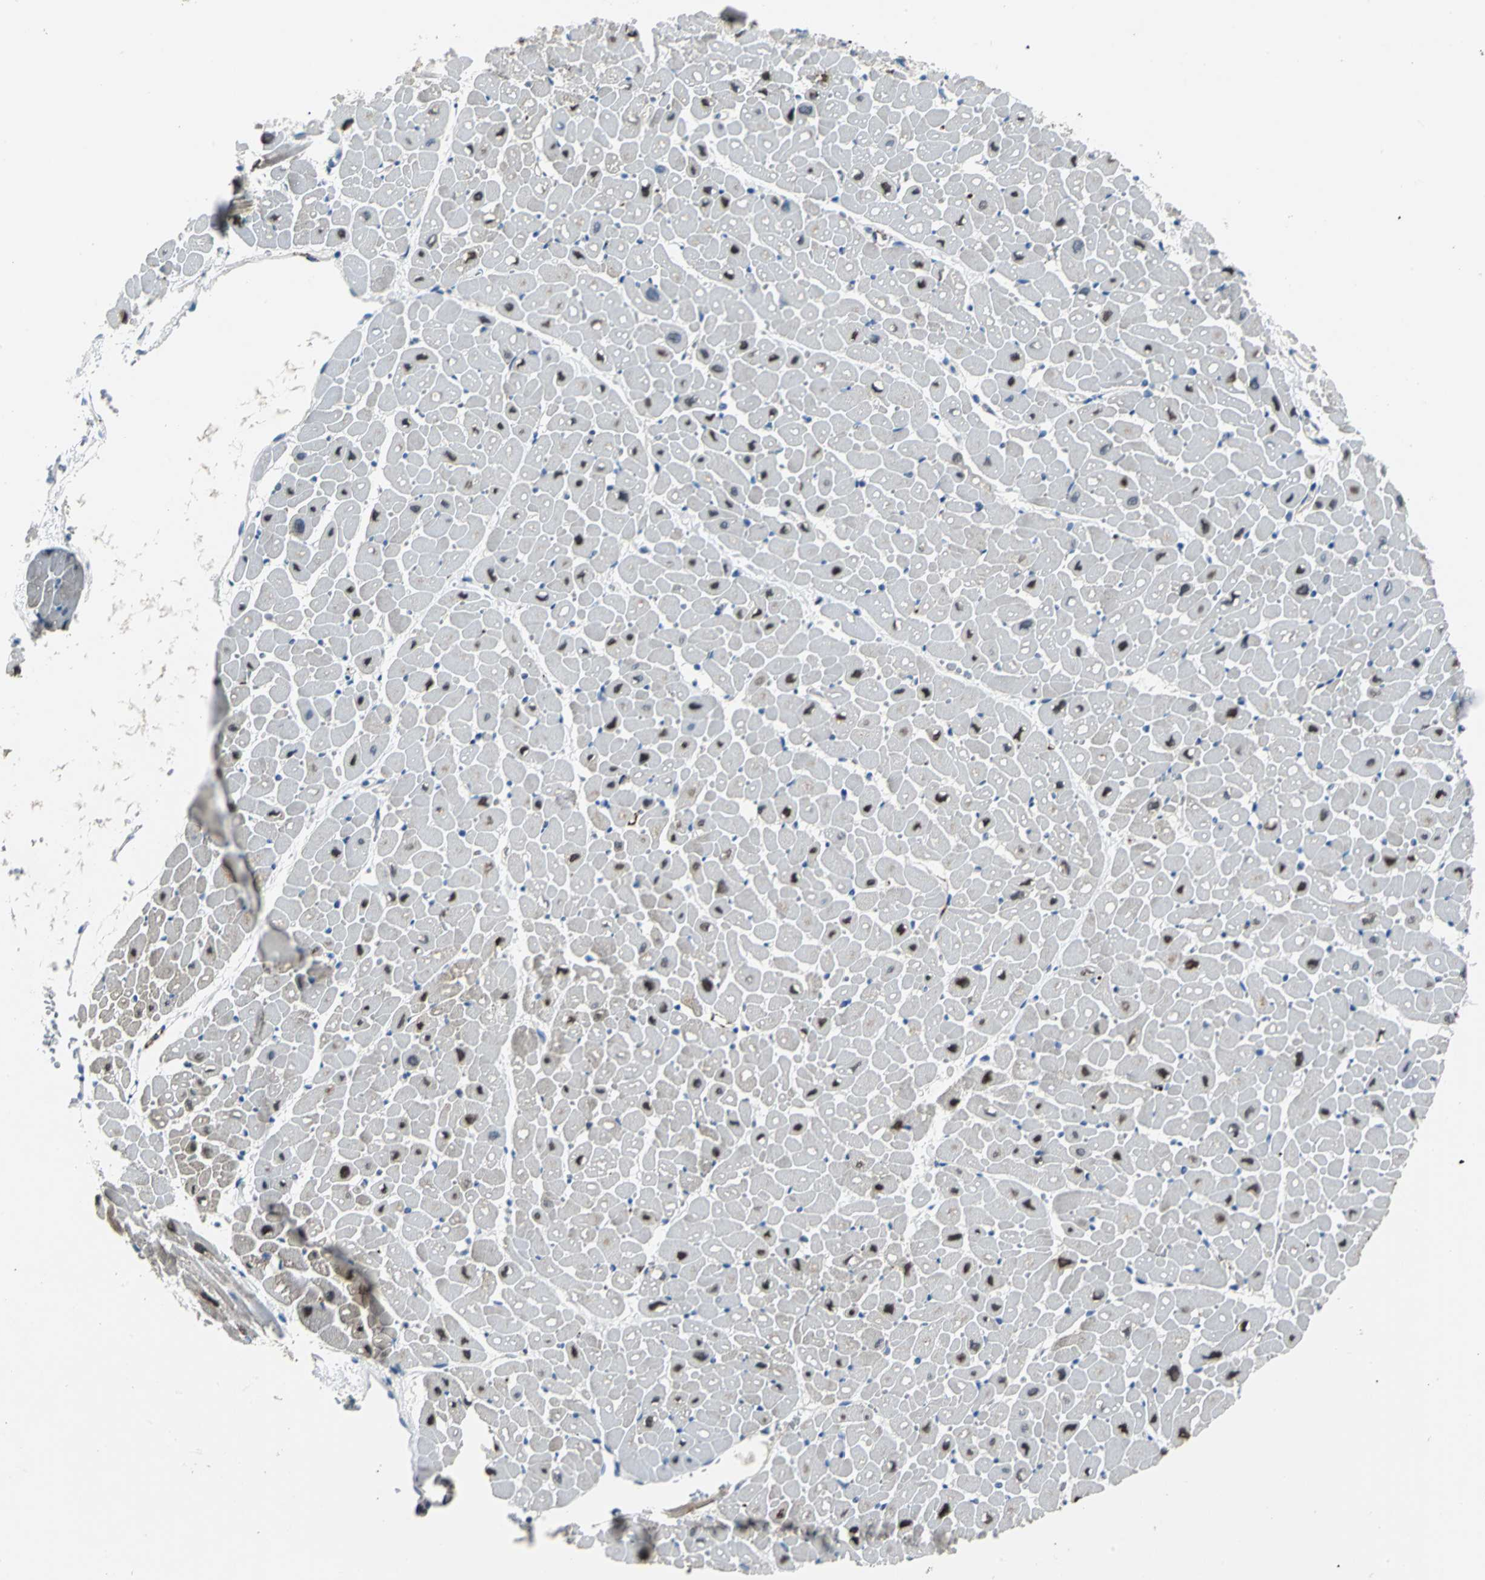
{"staining": {"intensity": "moderate", "quantity": "<25%", "location": "cytoplasmic/membranous,nuclear"}, "tissue": "heart muscle", "cell_type": "Cardiomyocytes", "image_type": "normal", "snomed": [{"axis": "morphology", "description": "Normal tissue, NOS"}, {"axis": "topography", "description": "Heart"}], "caption": "Moderate cytoplasmic/membranous,nuclear staining is present in approximately <25% of cardiomyocytes in normal heart muscle.", "gene": "SELP", "patient": {"sex": "male", "age": 45}}